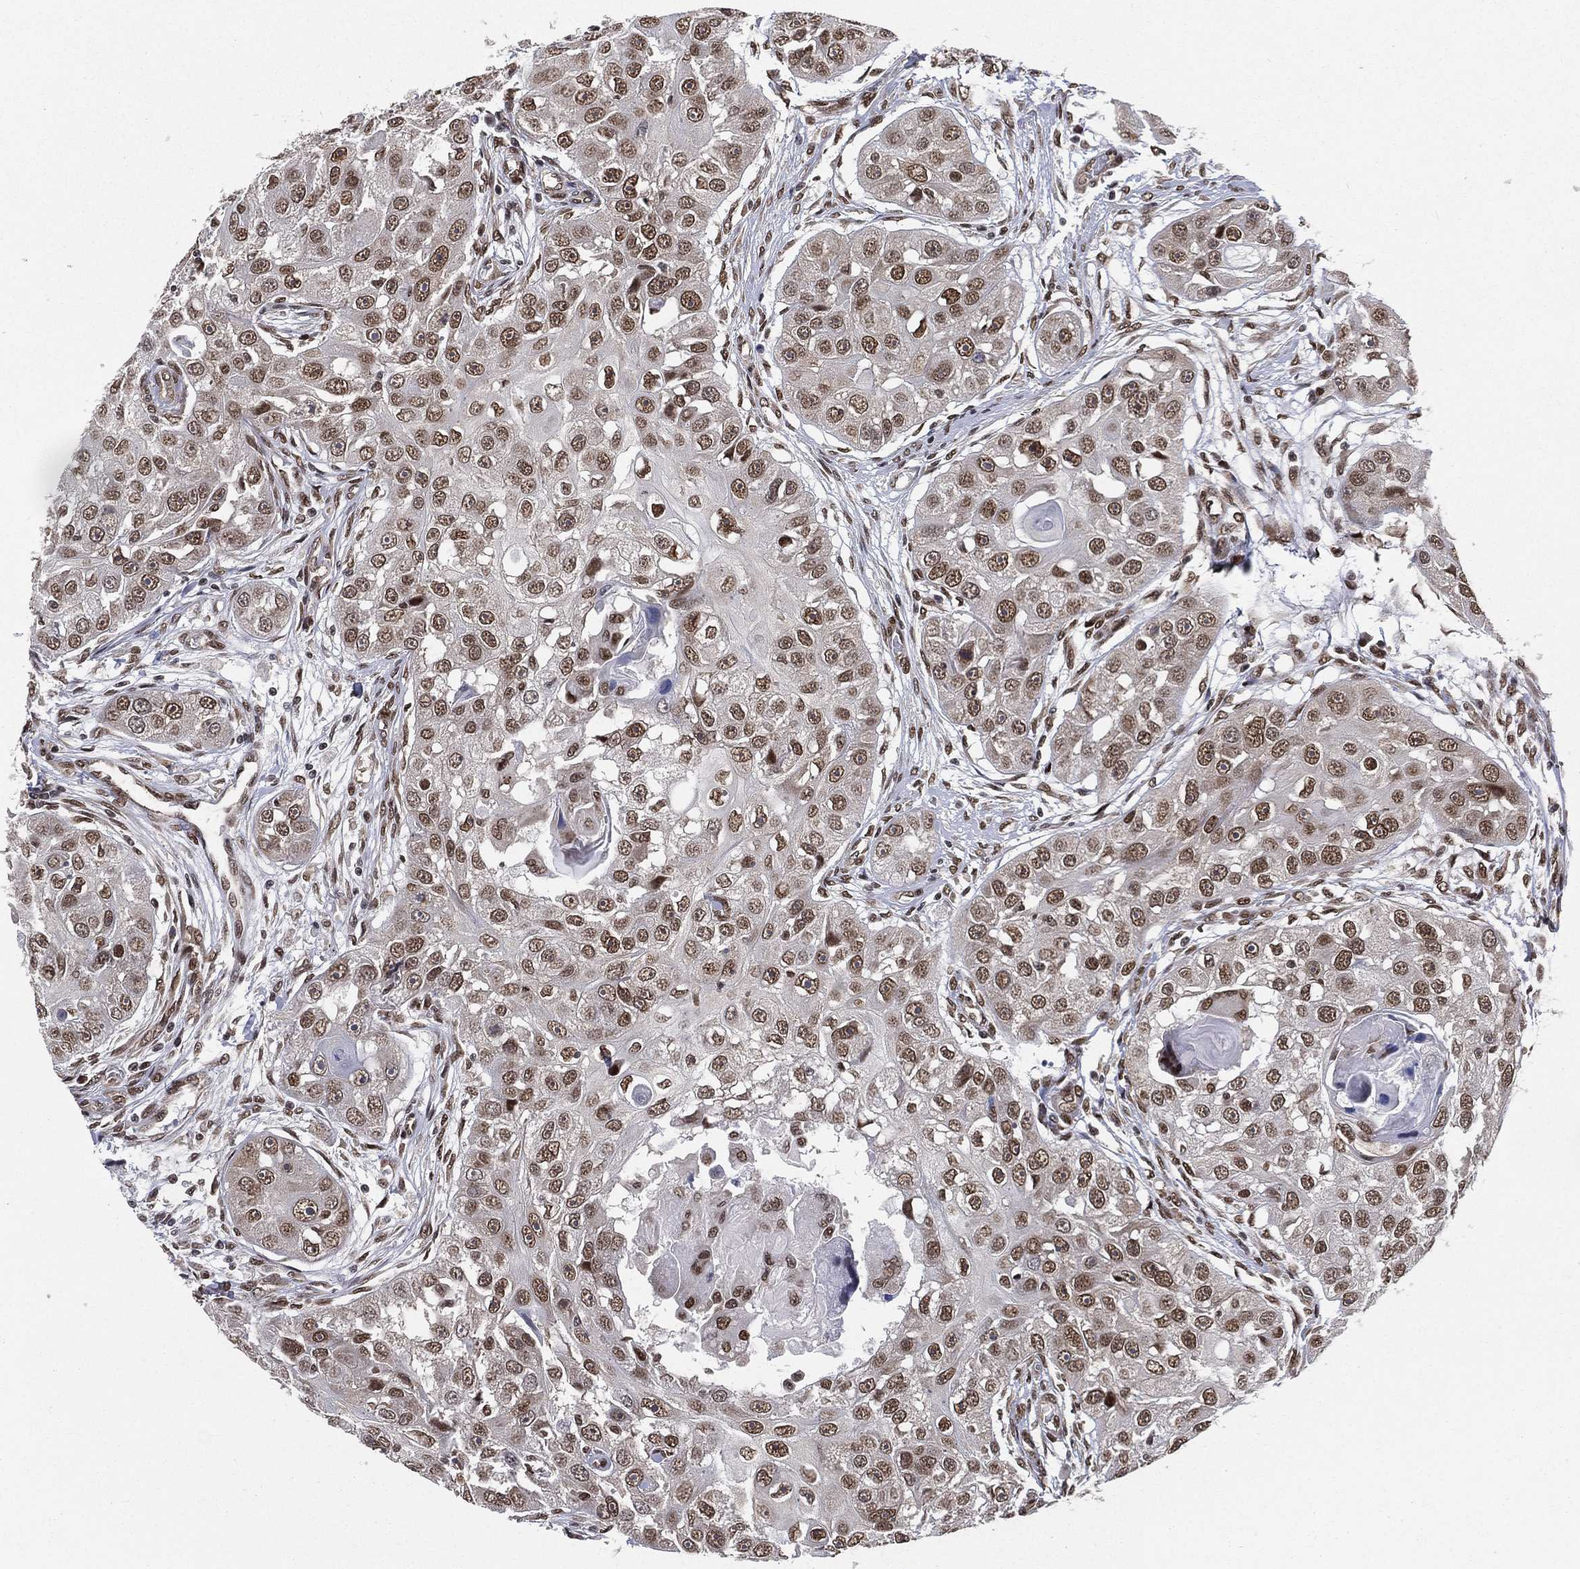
{"staining": {"intensity": "moderate", "quantity": ">75%", "location": "nuclear"}, "tissue": "head and neck cancer", "cell_type": "Tumor cells", "image_type": "cancer", "snomed": [{"axis": "morphology", "description": "Squamous cell carcinoma, NOS"}, {"axis": "topography", "description": "Head-Neck"}], "caption": "Head and neck squamous cell carcinoma stained with immunohistochemistry (IHC) demonstrates moderate nuclear expression in approximately >75% of tumor cells. (DAB (3,3'-diaminobenzidine) = brown stain, brightfield microscopy at high magnification).", "gene": "FUBP3", "patient": {"sex": "male", "age": 51}}